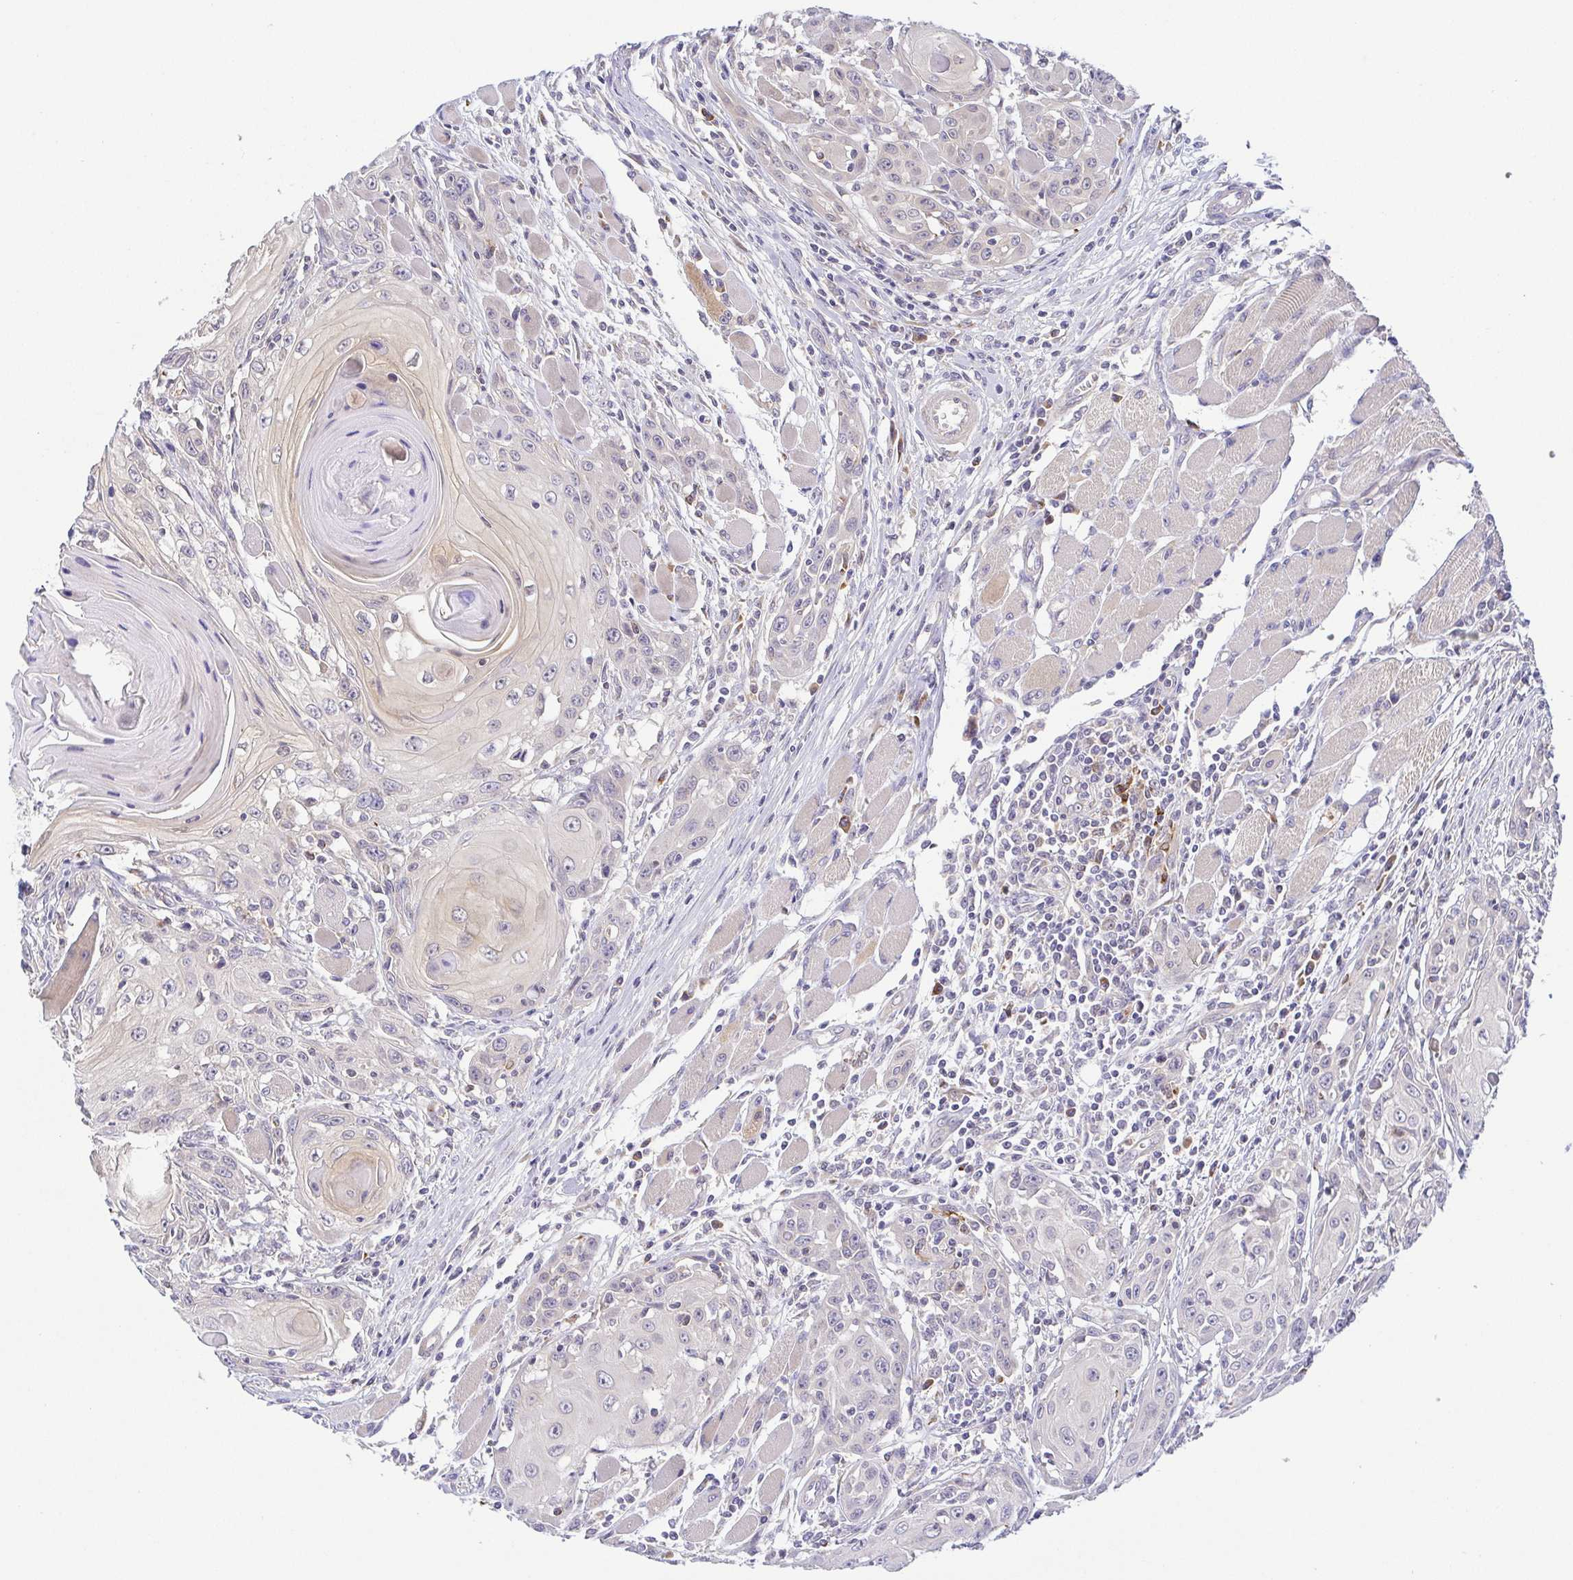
{"staining": {"intensity": "weak", "quantity": "25%-75%", "location": "cytoplasmic/membranous,nuclear"}, "tissue": "head and neck cancer", "cell_type": "Tumor cells", "image_type": "cancer", "snomed": [{"axis": "morphology", "description": "Squamous cell carcinoma, NOS"}, {"axis": "topography", "description": "Head-Neck"}], "caption": "Immunohistochemical staining of human squamous cell carcinoma (head and neck) demonstrates weak cytoplasmic/membranous and nuclear protein positivity in approximately 25%-75% of tumor cells.", "gene": "BCL2L1", "patient": {"sex": "female", "age": 80}}